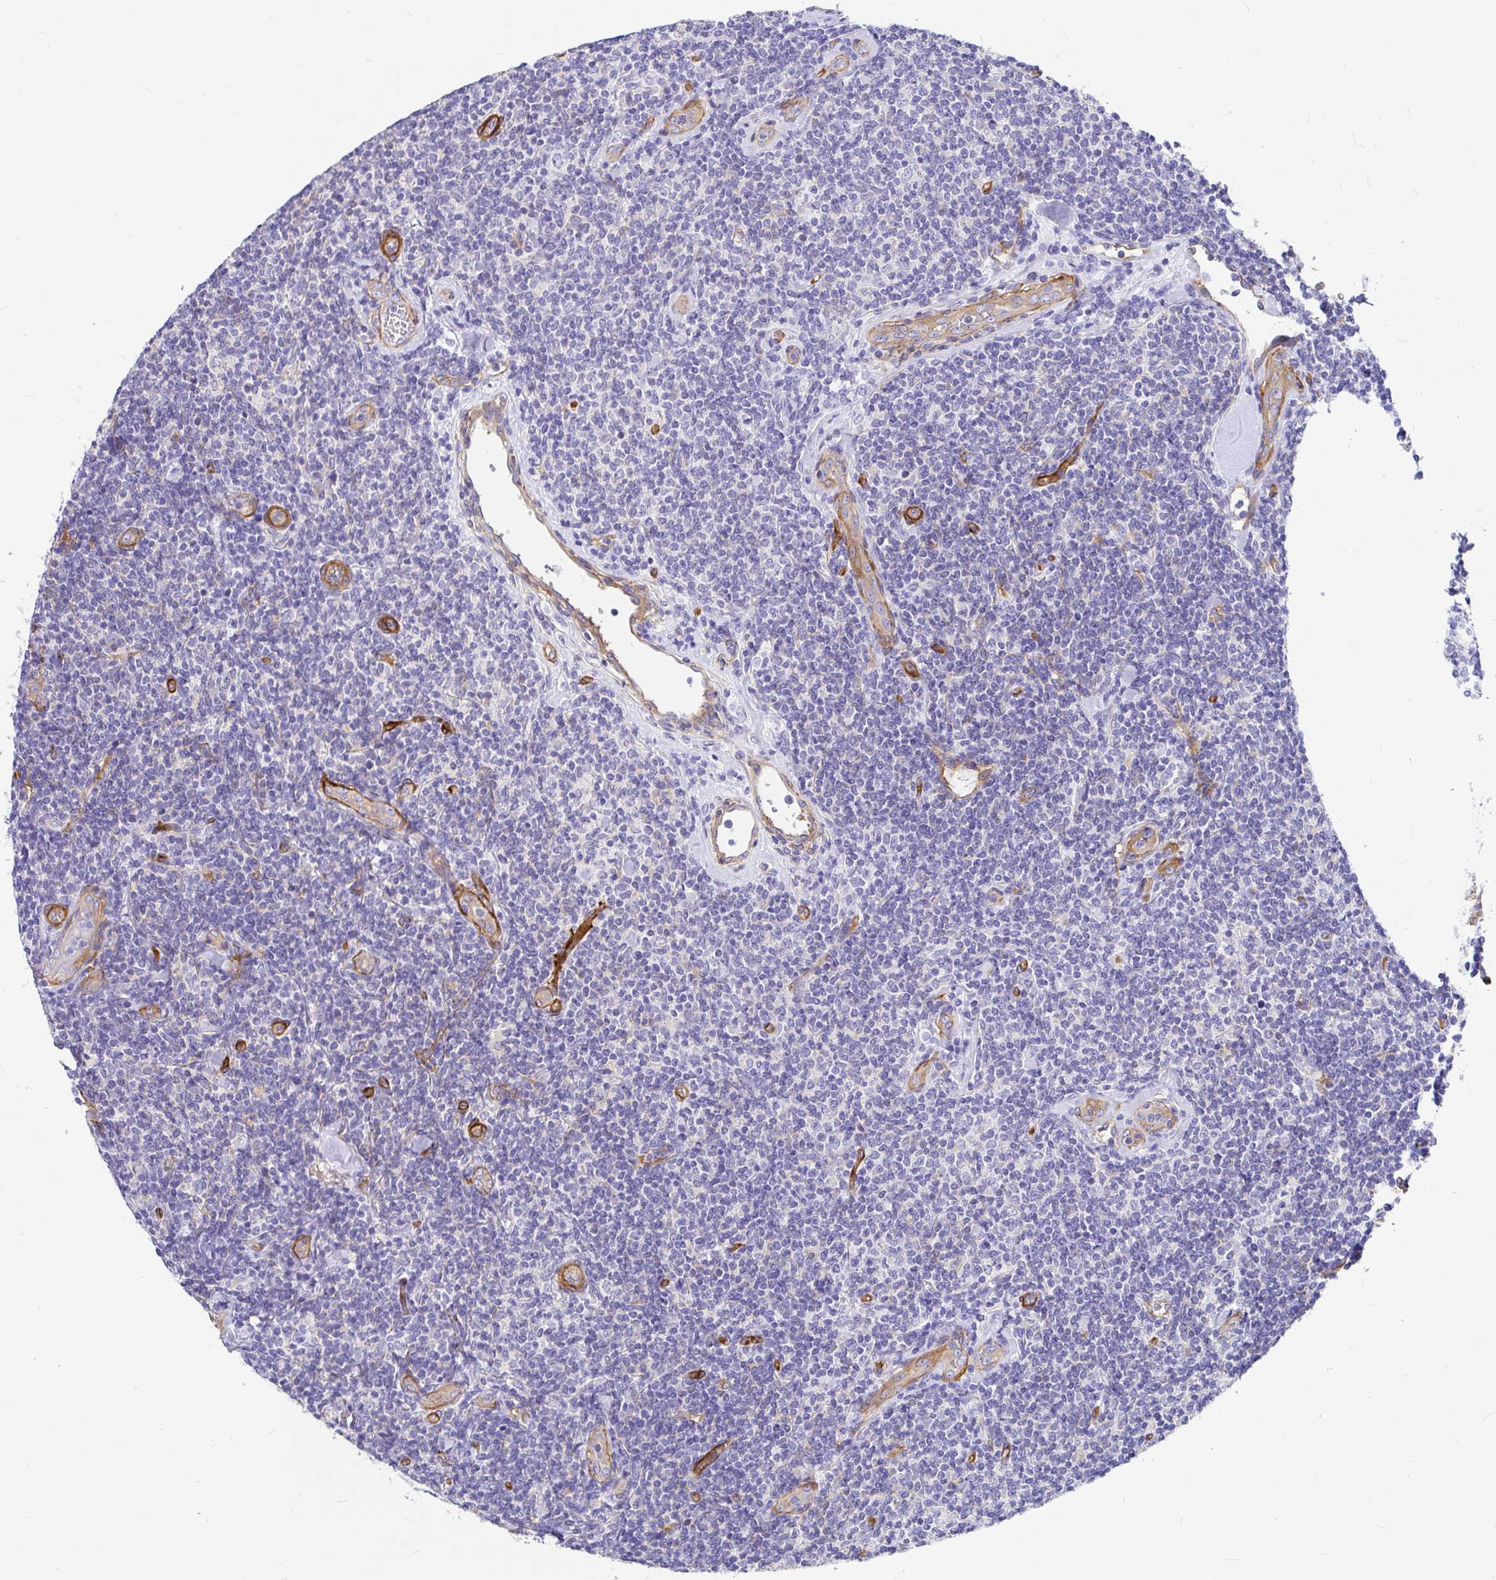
{"staining": {"intensity": "negative", "quantity": "none", "location": "none"}, "tissue": "lymphoma", "cell_type": "Tumor cells", "image_type": "cancer", "snomed": [{"axis": "morphology", "description": "Malignant lymphoma, non-Hodgkin's type, Low grade"}, {"axis": "topography", "description": "Lymph node"}], "caption": "A micrograph of low-grade malignant lymphoma, non-Hodgkin's type stained for a protein displays no brown staining in tumor cells.", "gene": "MYO1B", "patient": {"sex": "female", "age": 56}}